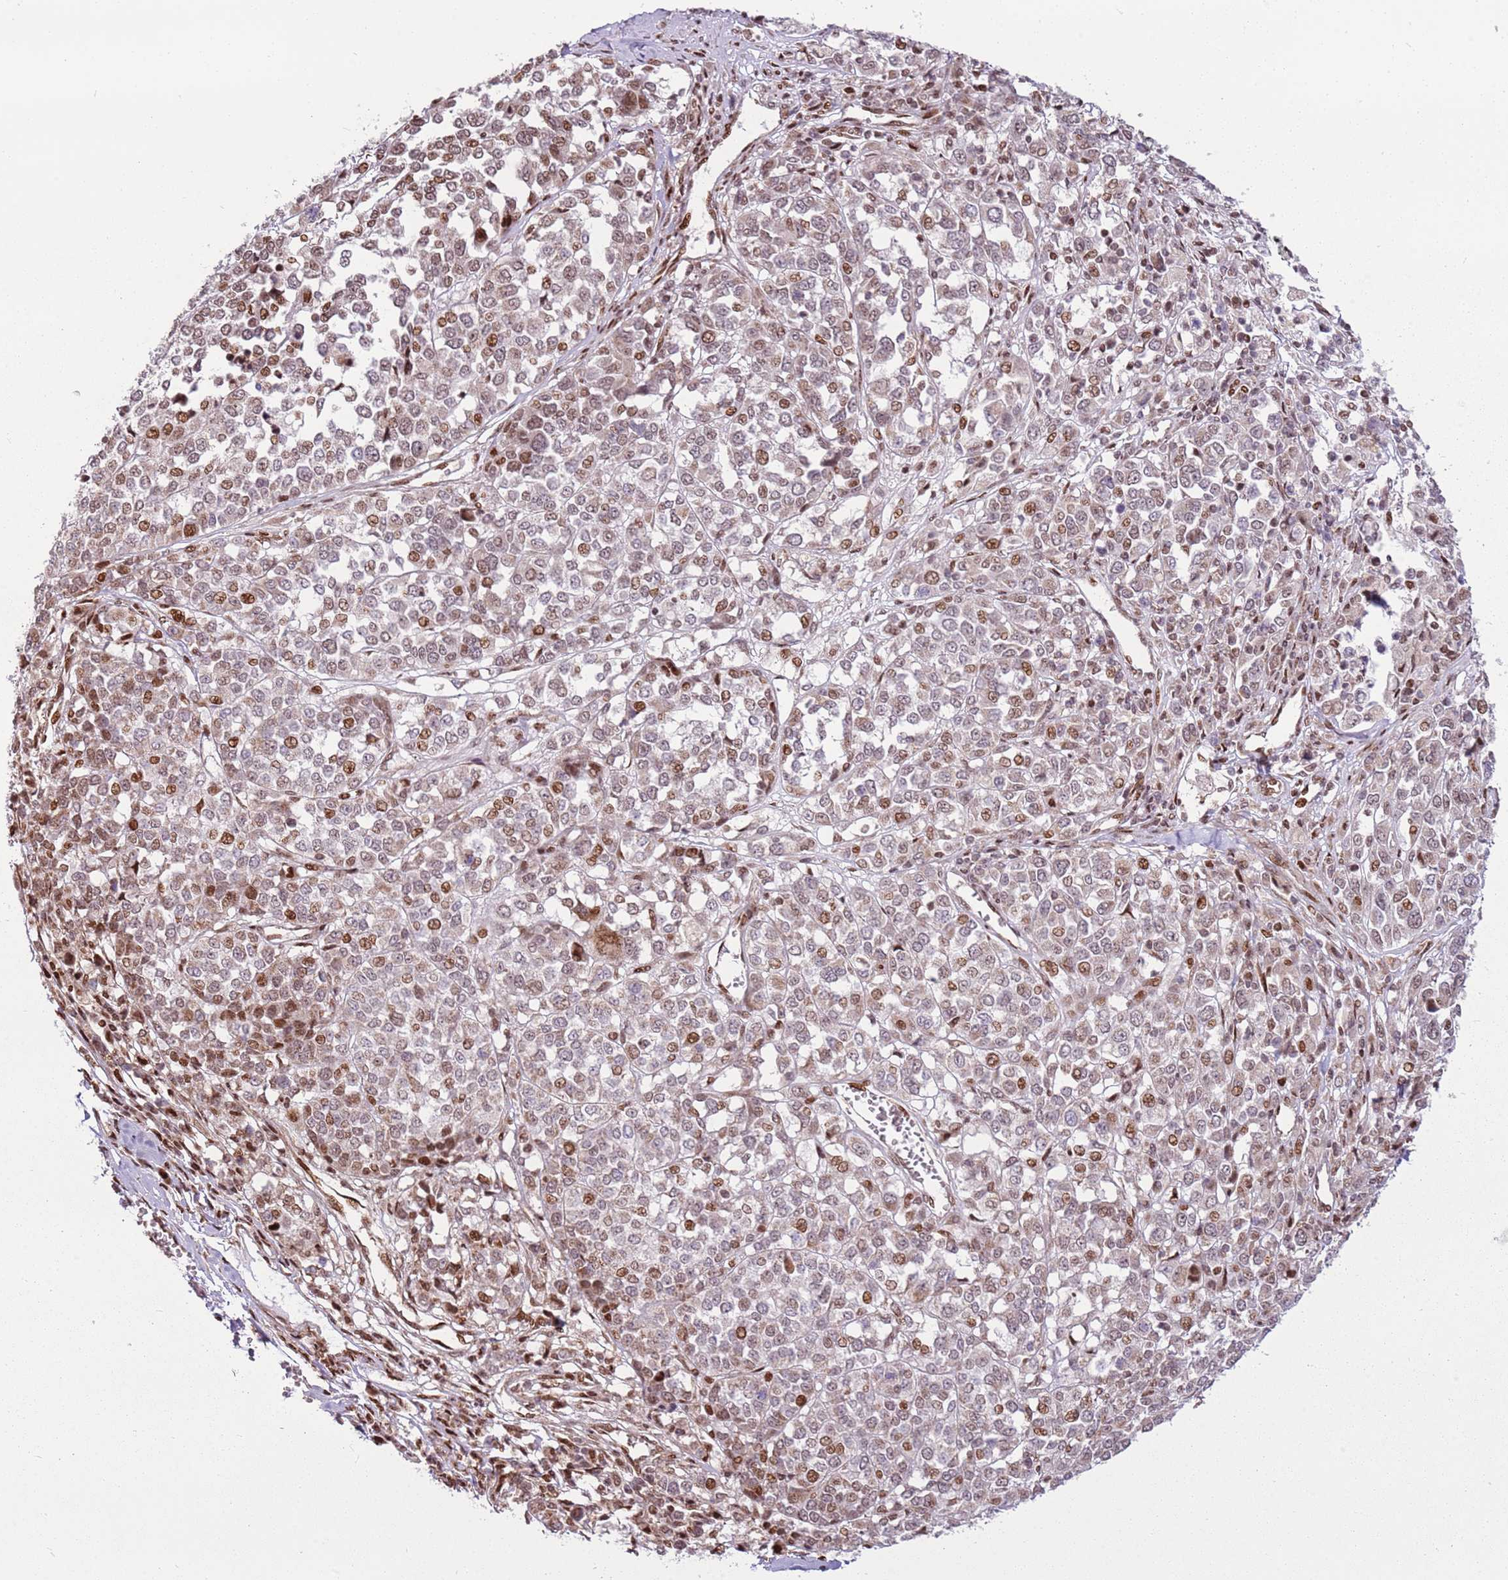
{"staining": {"intensity": "moderate", "quantity": "25%-75%", "location": "nuclear"}, "tissue": "melanoma", "cell_type": "Tumor cells", "image_type": "cancer", "snomed": [{"axis": "morphology", "description": "Malignant melanoma, Metastatic site"}, {"axis": "topography", "description": "Lymph node"}], "caption": "This image displays immunohistochemistry (IHC) staining of melanoma, with medium moderate nuclear expression in approximately 25%-75% of tumor cells.", "gene": "PCTP", "patient": {"sex": "male", "age": 44}}